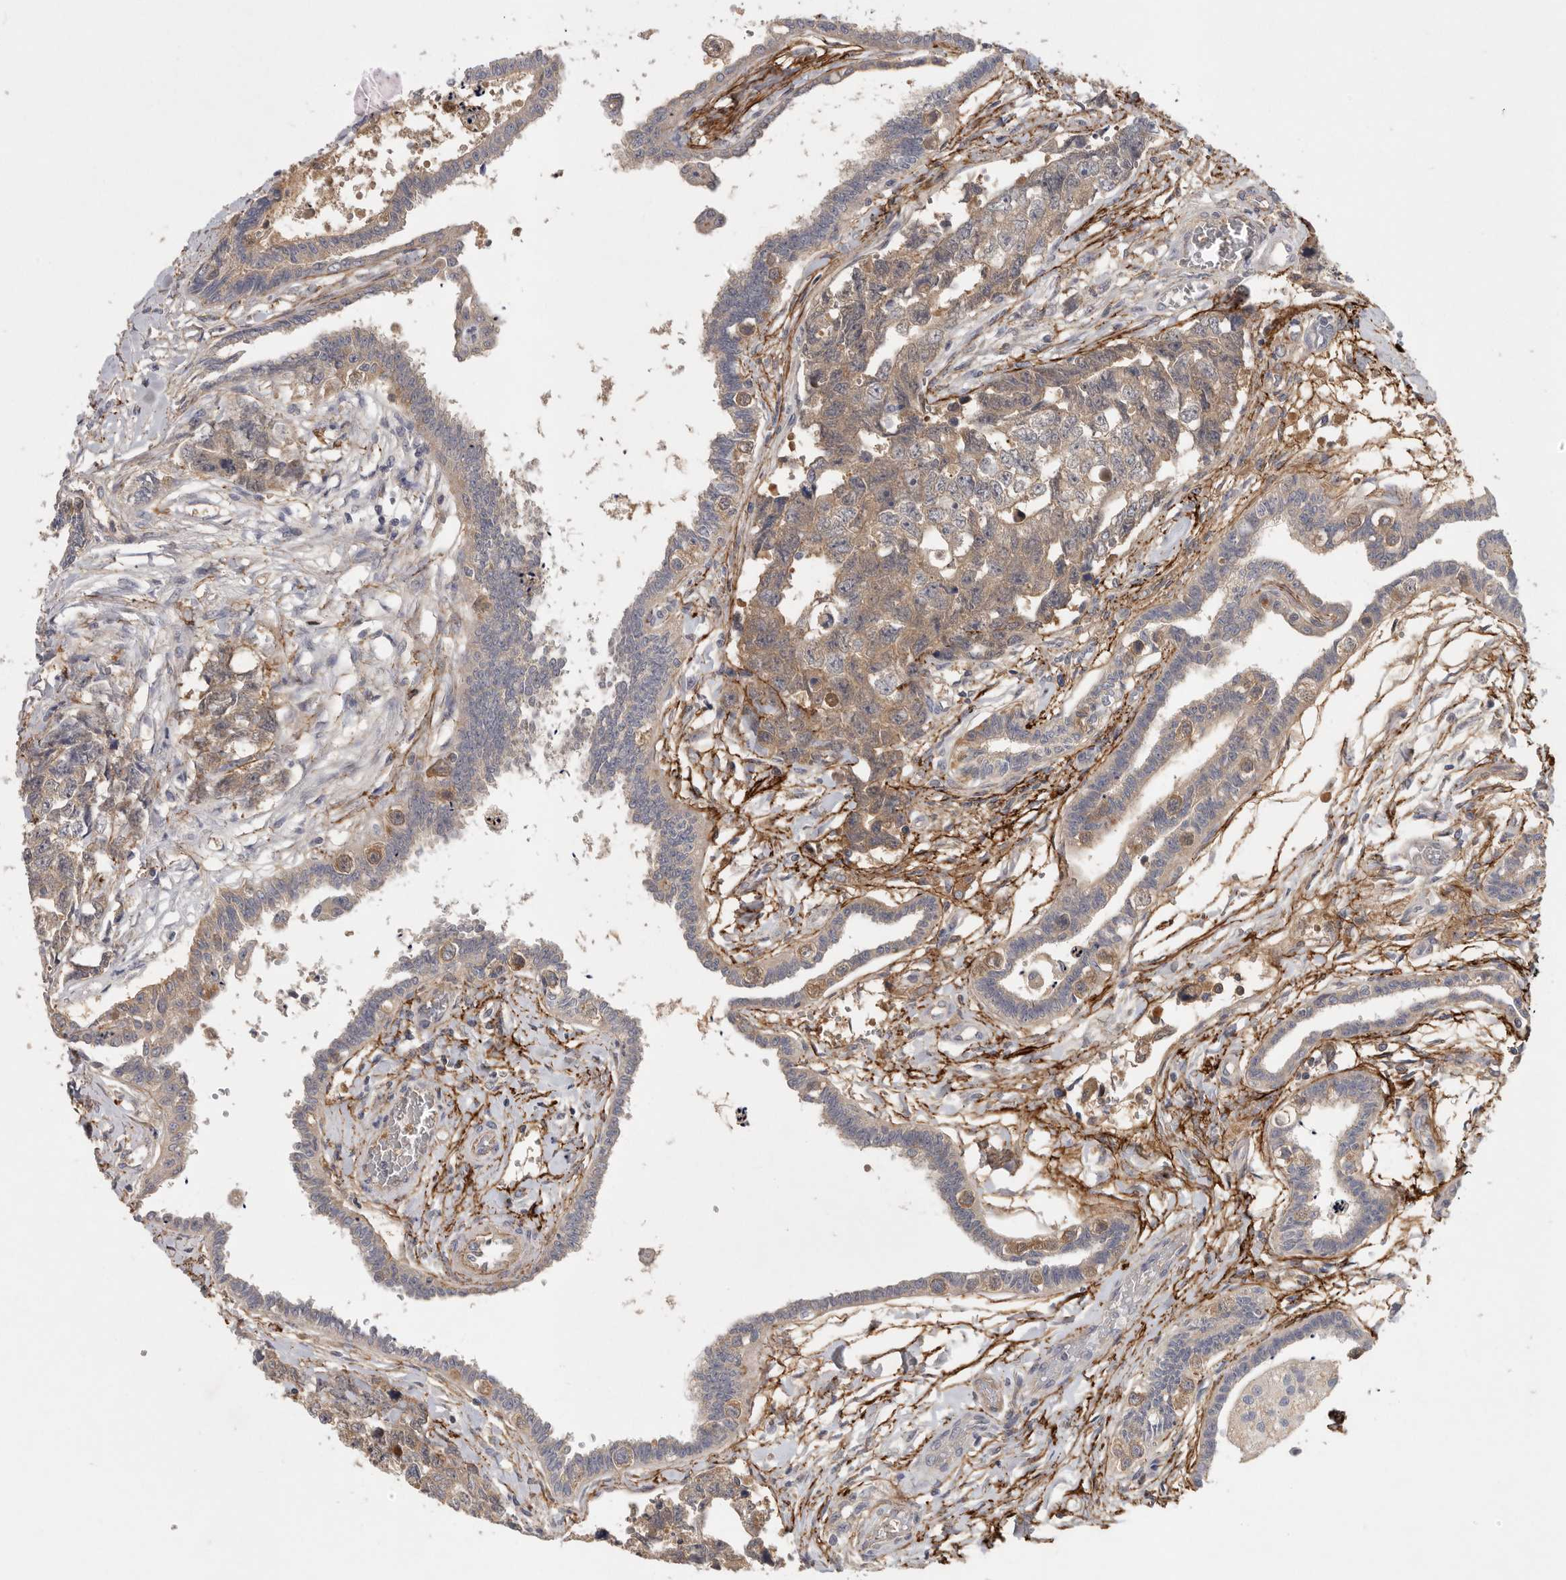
{"staining": {"intensity": "moderate", "quantity": "<25%", "location": "cytoplasmic/membranous"}, "tissue": "testis cancer", "cell_type": "Tumor cells", "image_type": "cancer", "snomed": [{"axis": "morphology", "description": "Carcinoma, Embryonal, NOS"}, {"axis": "topography", "description": "Testis"}], "caption": "Protein expression analysis of human testis cancer (embryonal carcinoma) reveals moderate cytoplasmic/membranous expression in about <25% of tumor cells.", "gene": "CFAP298", "patient": {"sex": "male", "age": 31}}